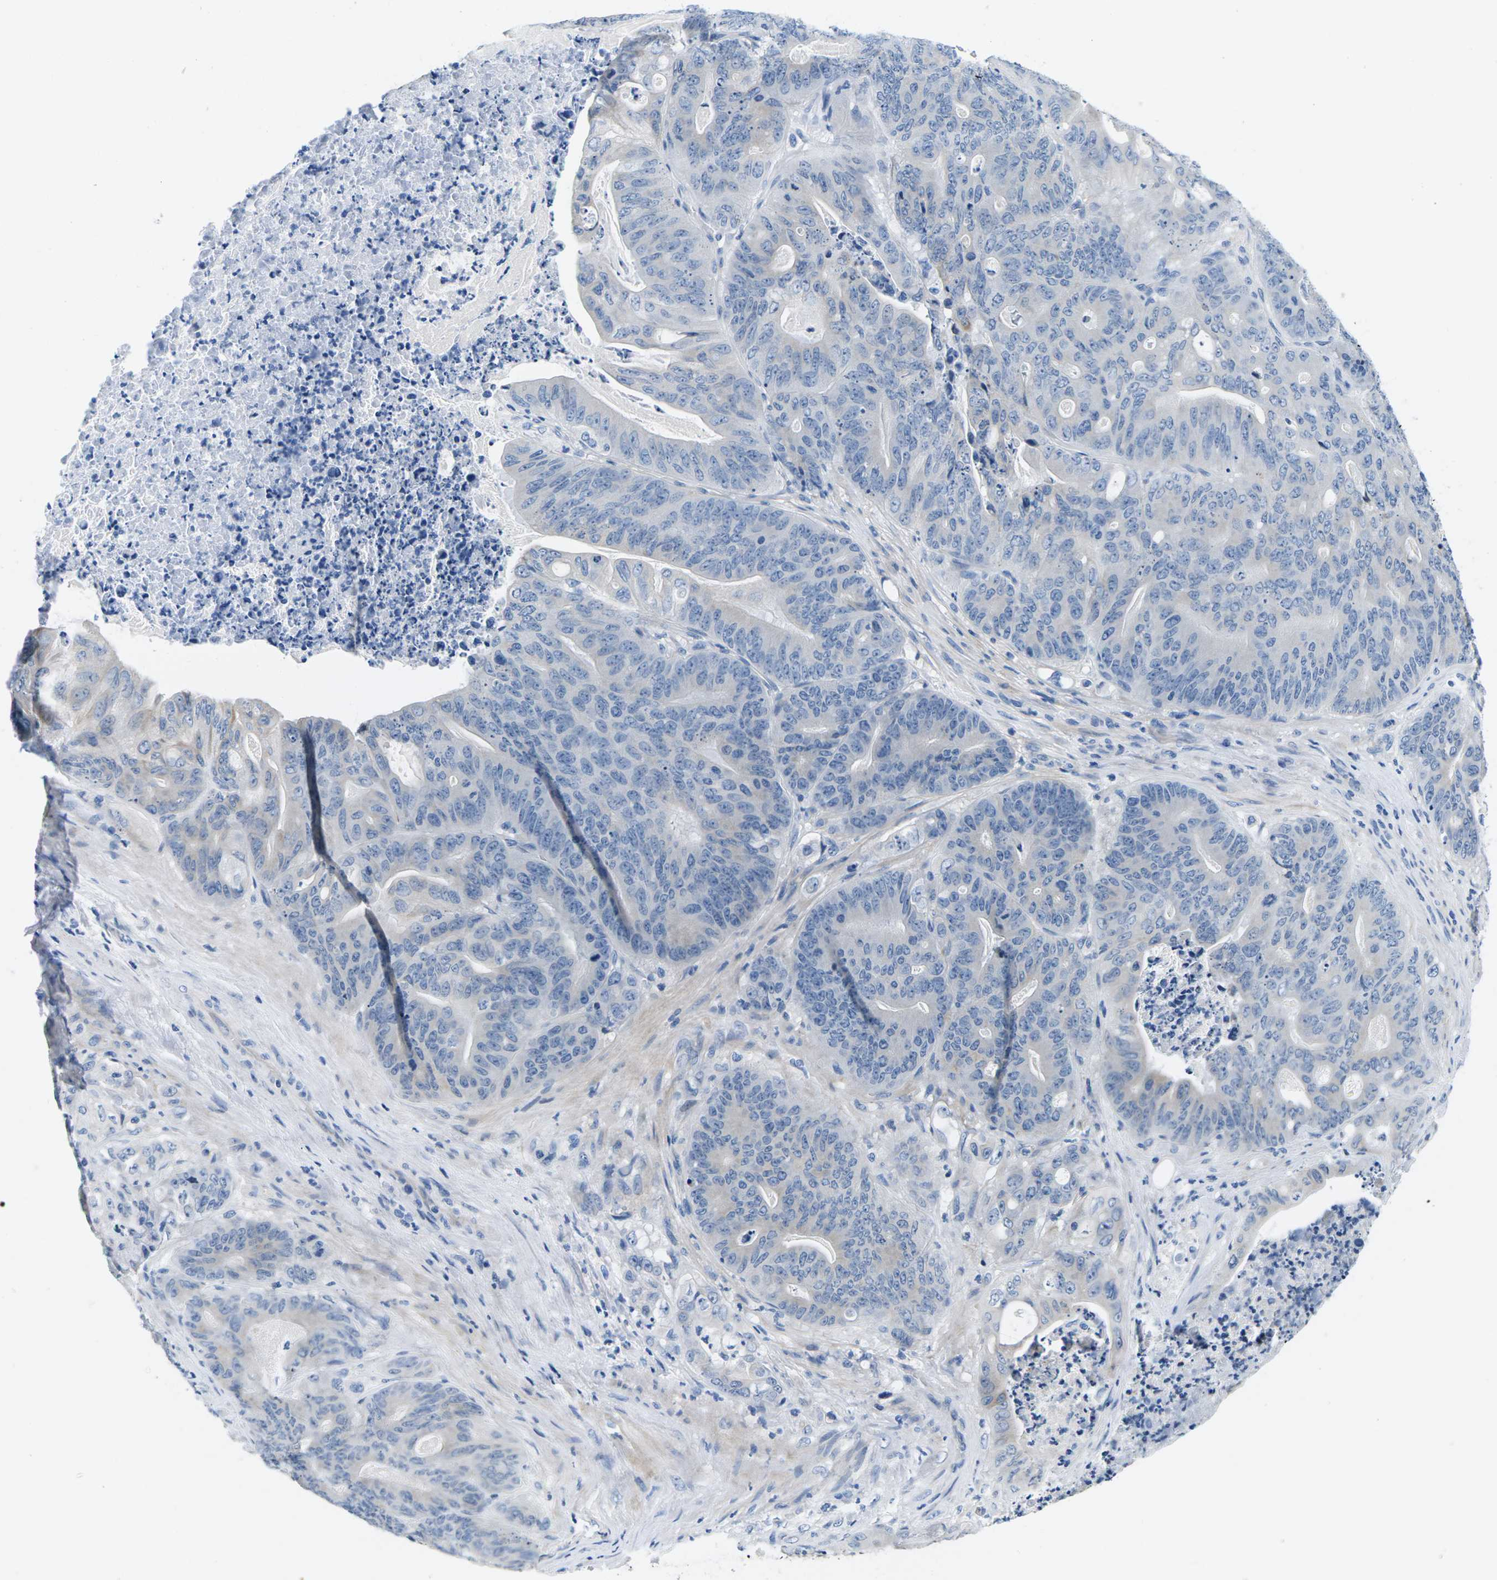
{"staining": {"intensity": "negative", "quantity": "none", "location": "none"}, "tissue": "stomach cancer", "cell_type": "Tumor cells", "image_type": "cancer", "snomed": [{"axis": "morphology", "description": "Adenocarcinoma, NOS"}, {"axis": "topography", "description": "Stomach"}], "caption": "The photomicrograph displays no staining of tumor cells in stomach adenocarcinoma.", "gene": "TSPAN2", "patient": {"sex": "female", "age": 73}}